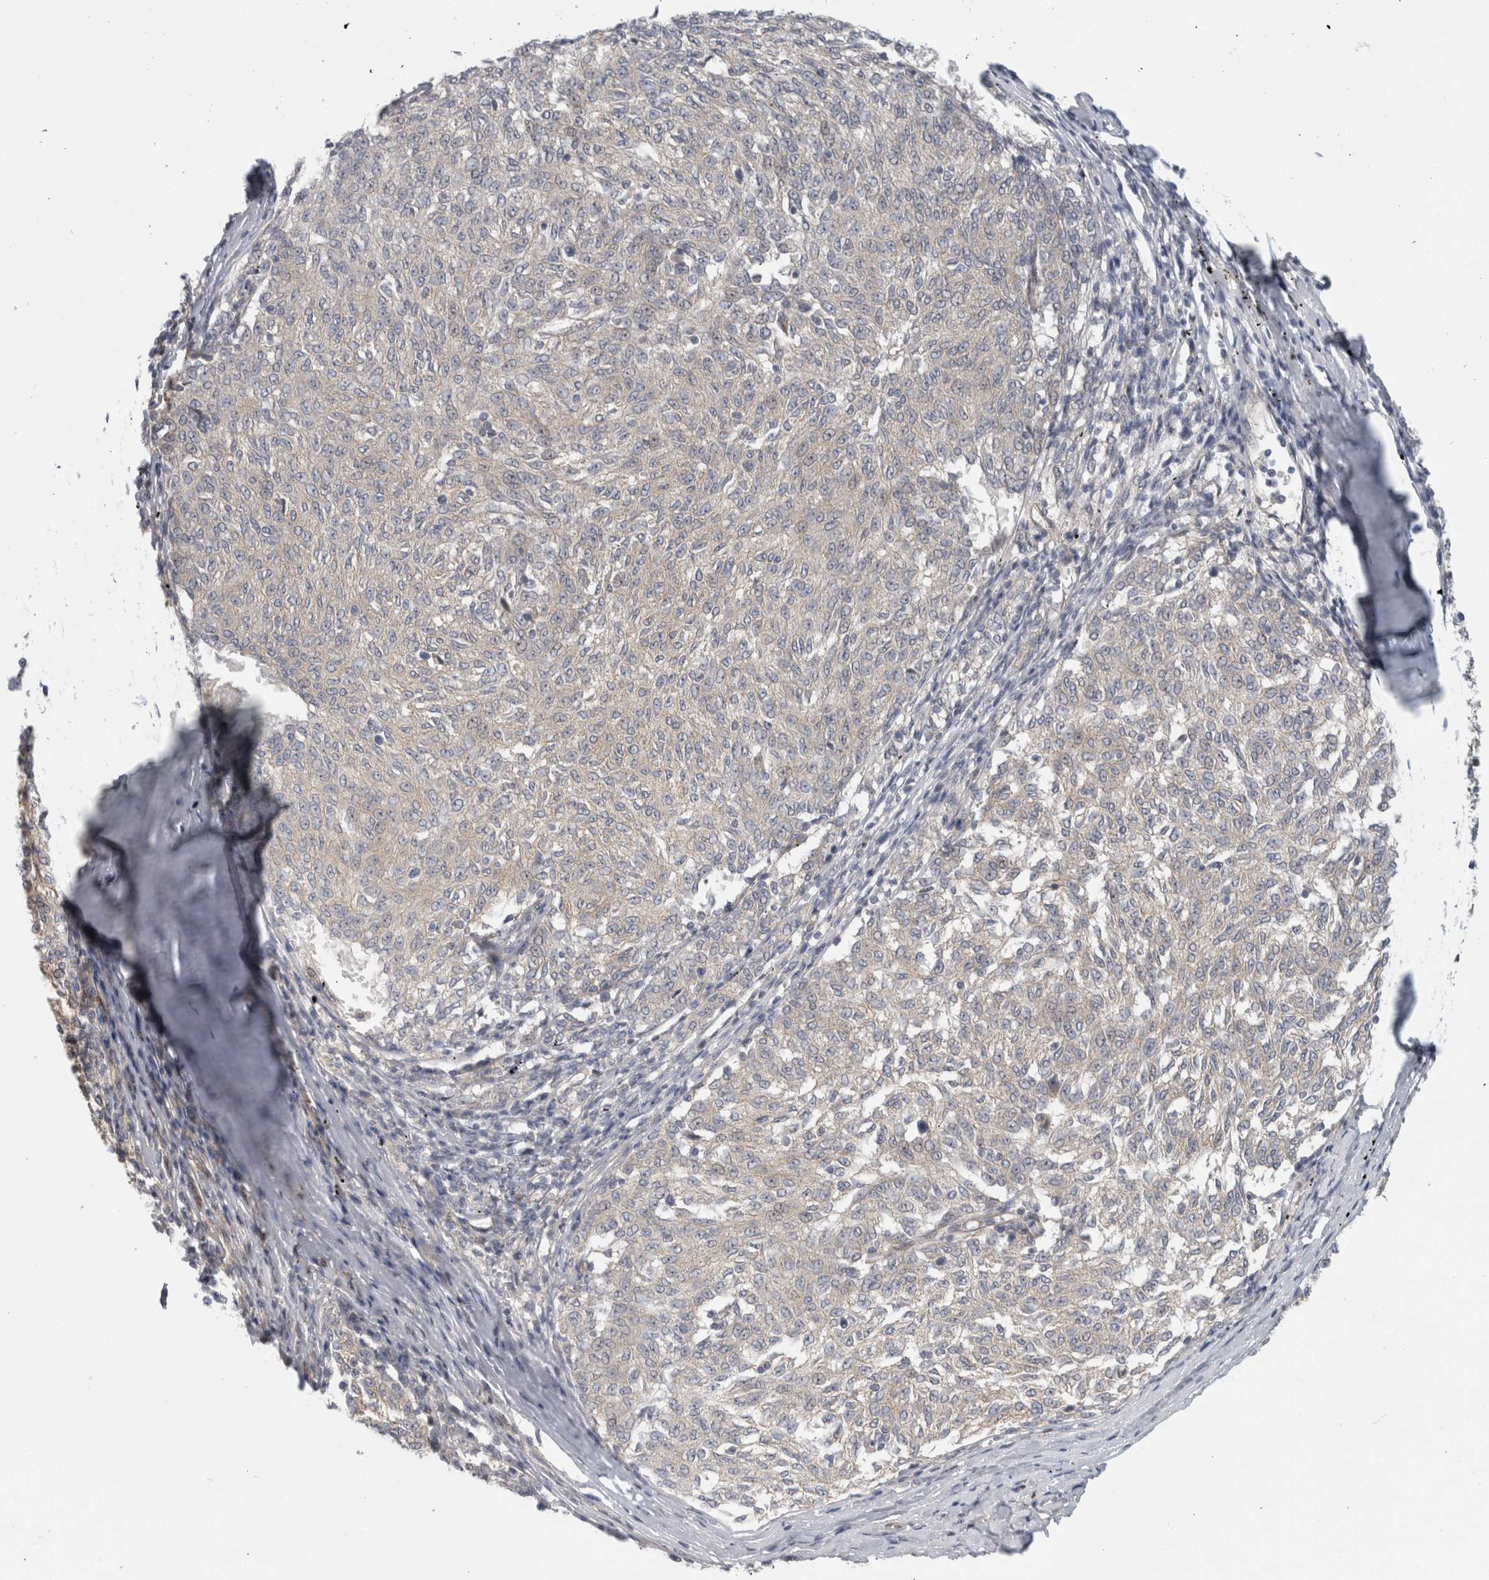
{"staining": {"intensity": "negative", "quantity": "none", "location": "none"}, "tissue": "melanoma", "cell_type": "Tumor cells", "image_type": "cancer", "snomed": [{"axis": "morphology", "description": "Malignant melanoma, NOS"}, {"axis": "topography", "description": "Skin"}], "caption": "The micrograph exhibits no significant staining in tumor cells of malignant melanoma.", "gene": "ZNF804B", "patient": {"sex": "female", "age": 72}}